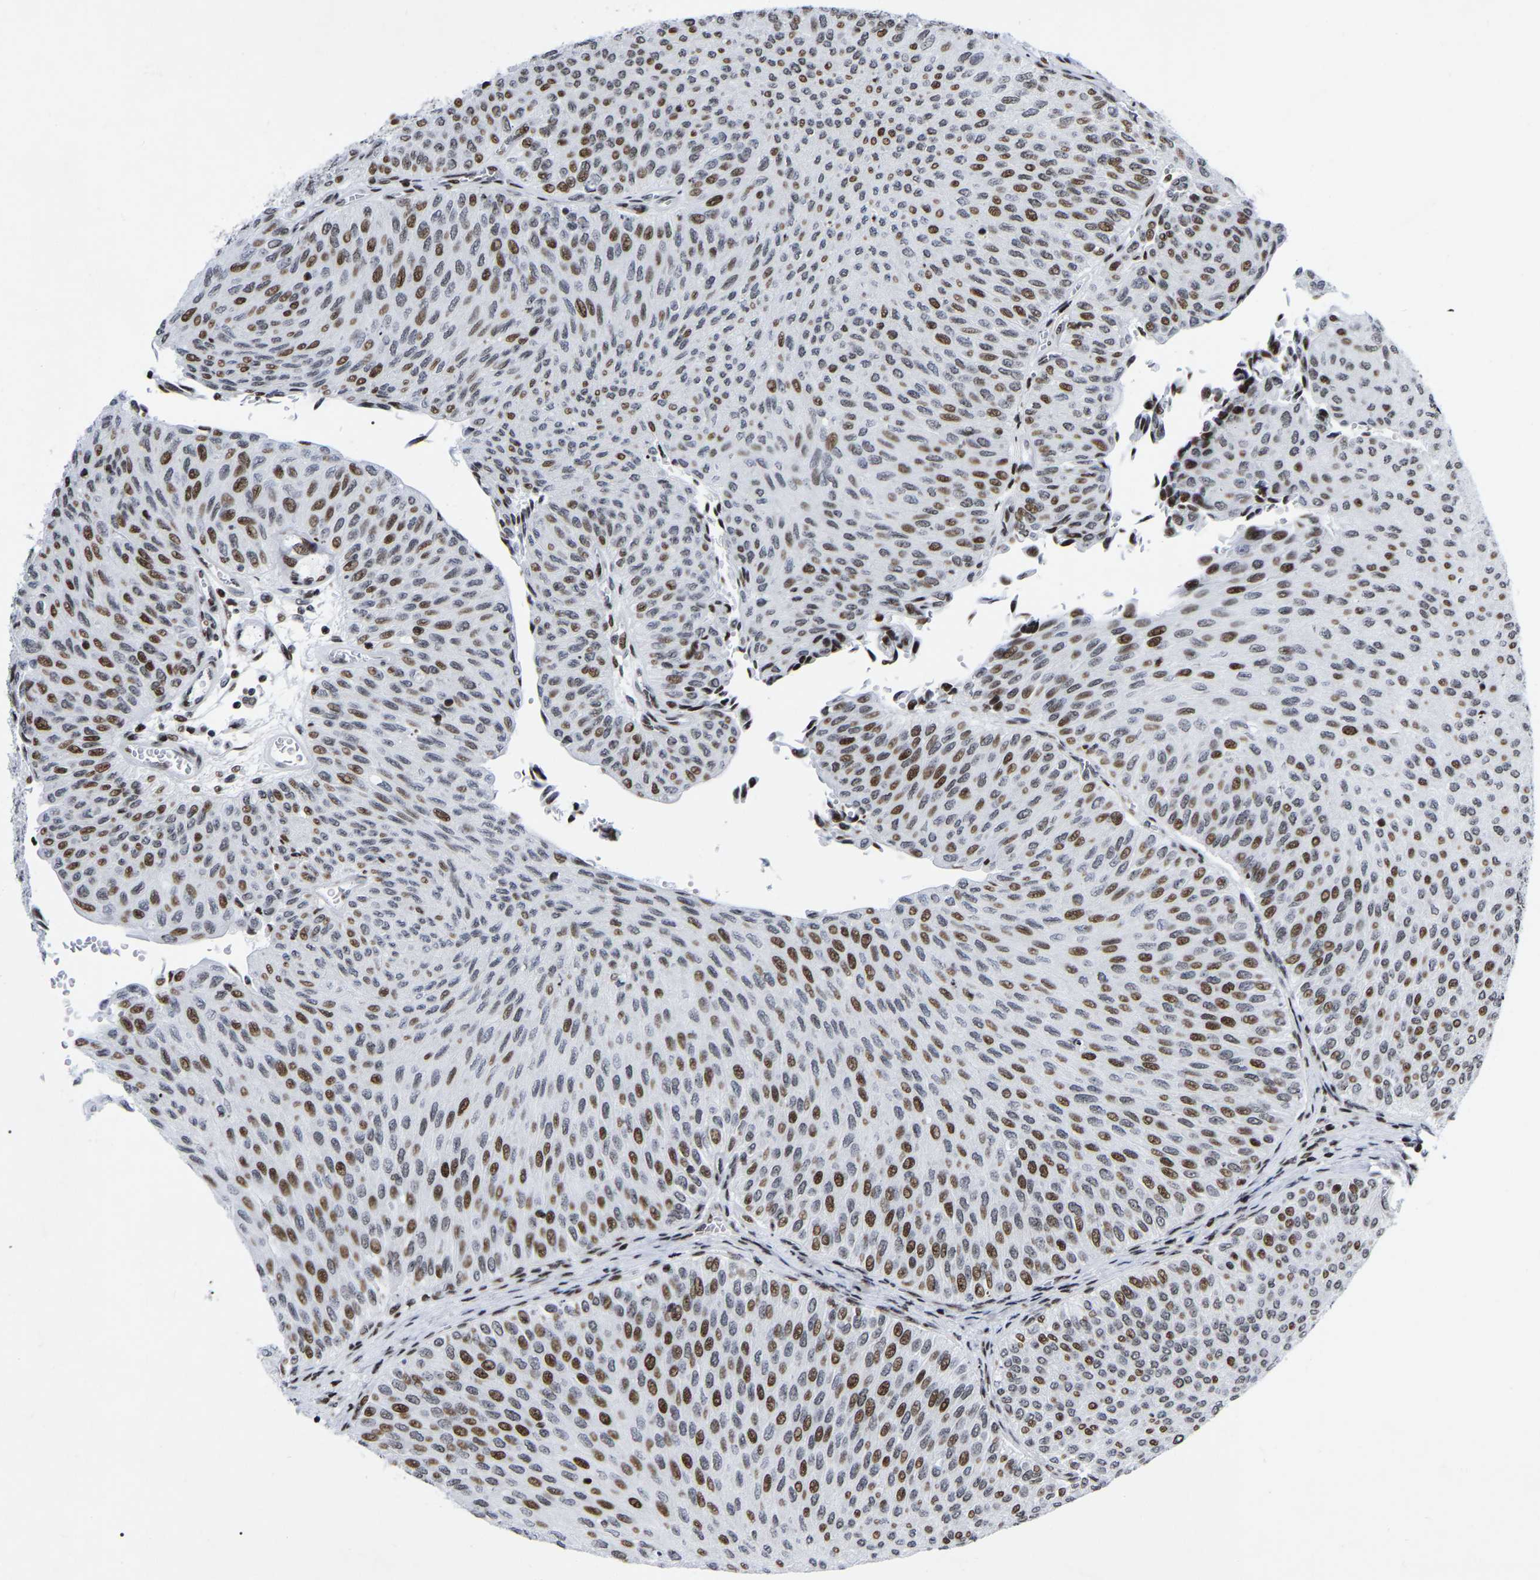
{"staining": {"intensity": "moderate", "quantity": "25%-75%", "location": "nuclear"}, "tissue": "urothelial cancer", "cell_type": "Tumor cells", "image_type": "cancer", "snomed": [{"axis": "morphology", "description": "Urothelial carcinoma, Low grade"}, {"axis": "topography", "description": "Urinary bladder"}], "caption": "This photomicrograph exhibits IHC staining of urothelial cancer, with medium moderate nuclear positivity in approximately 25%-75% of tumor cells.", "gene": "PRCC", "patient": {"sex": "male", "age": 78}}